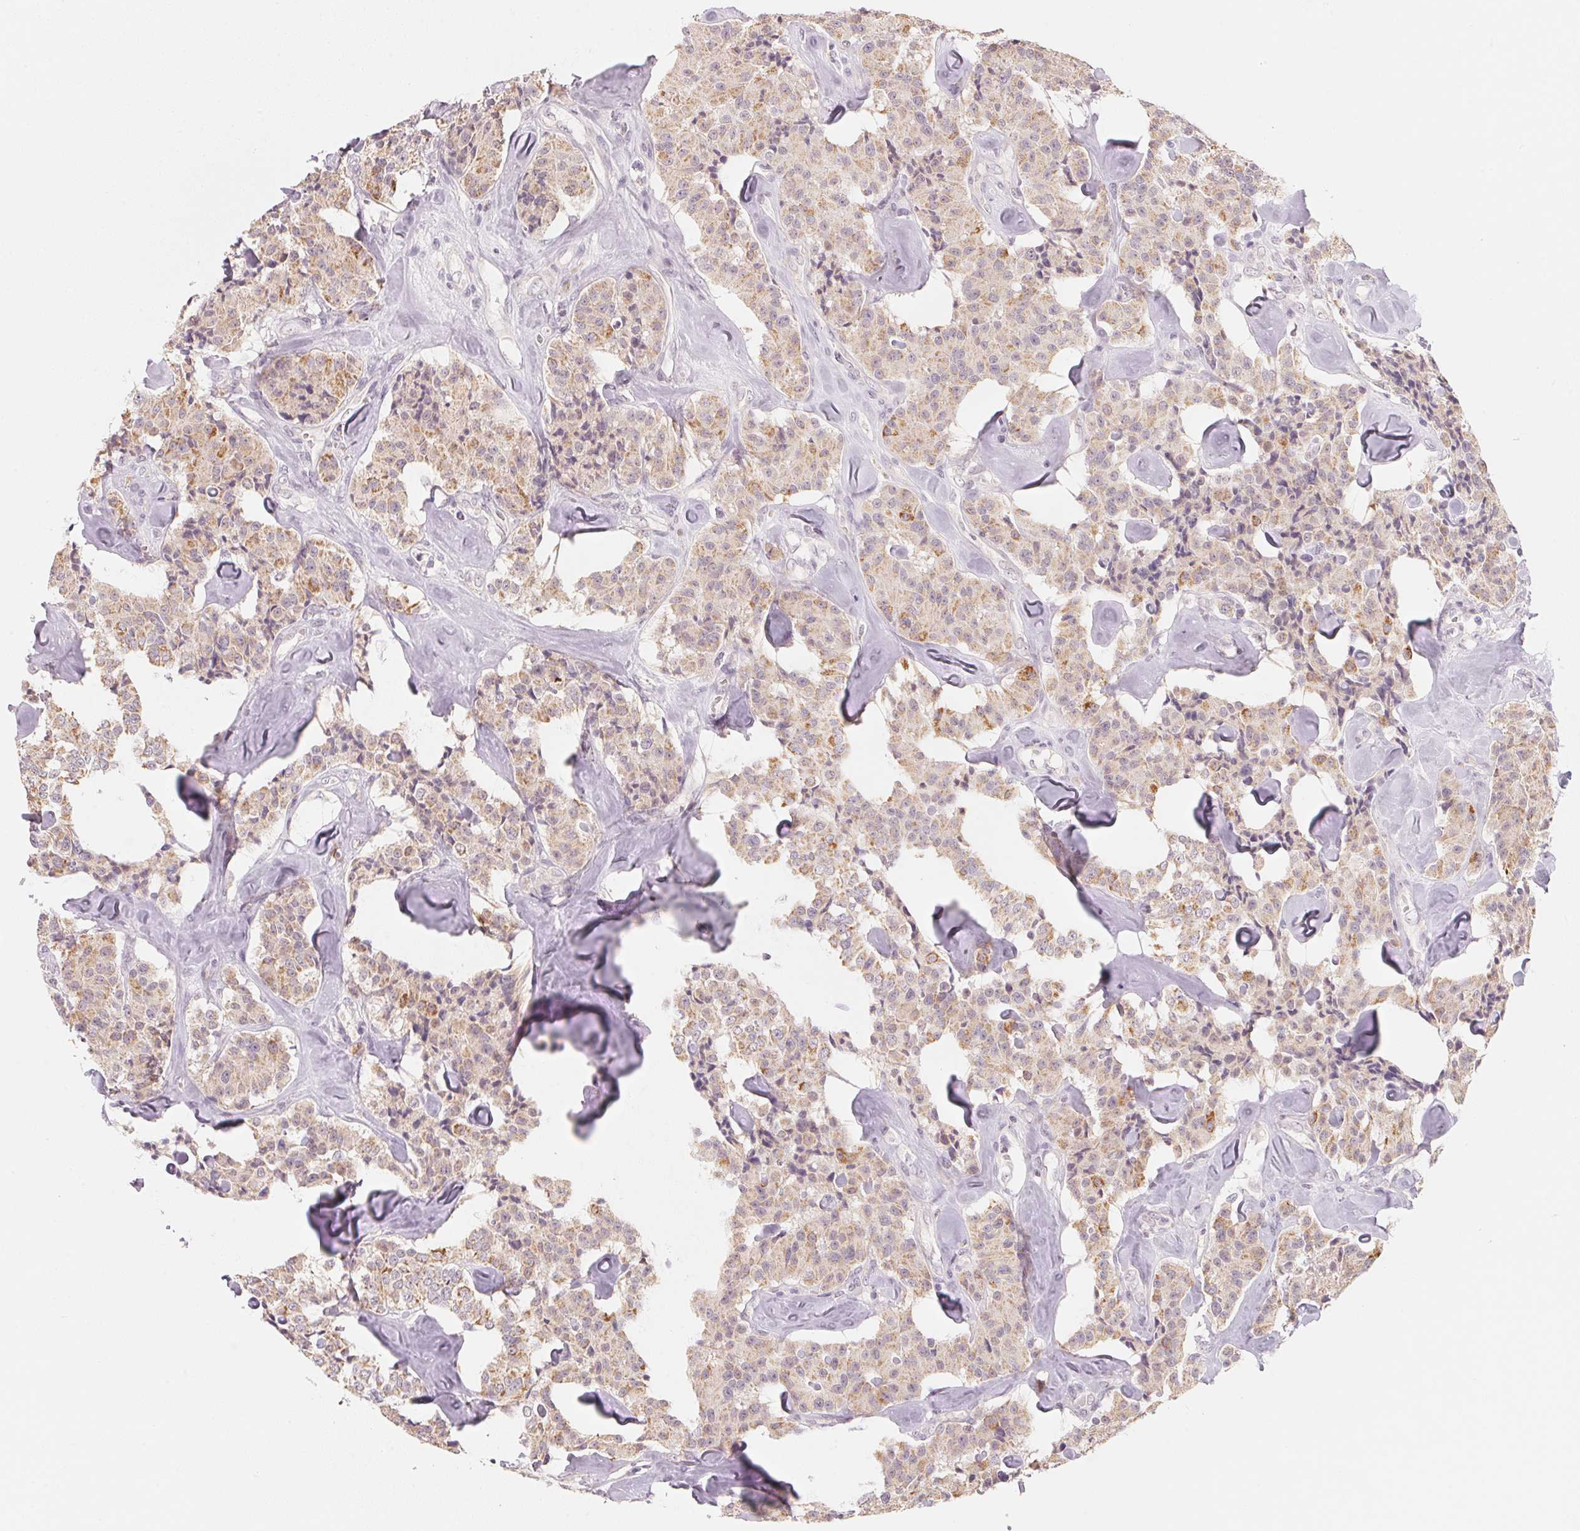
{"staining": {"intensity": "weak", "quantity": ">75%", "location": "cytoplasmic/membranous"}, "tissue": "carcinoid", "cell_type": "Tumor cells", "image_type": "cancer", "snomed": [{"axis": "morphology", "description": "Carcinoid, malignant, NOS"}, {"axis": "topography", "description": "Pancreas"}], "caption": "The histopathology image displays a brown stain indicating the presence of a protein in the cytoplasmic/membranous of tumor cells in malignant carcinoid.", "gene": "ANKRD31", "patient": {"sex": "male", "age": 41}}